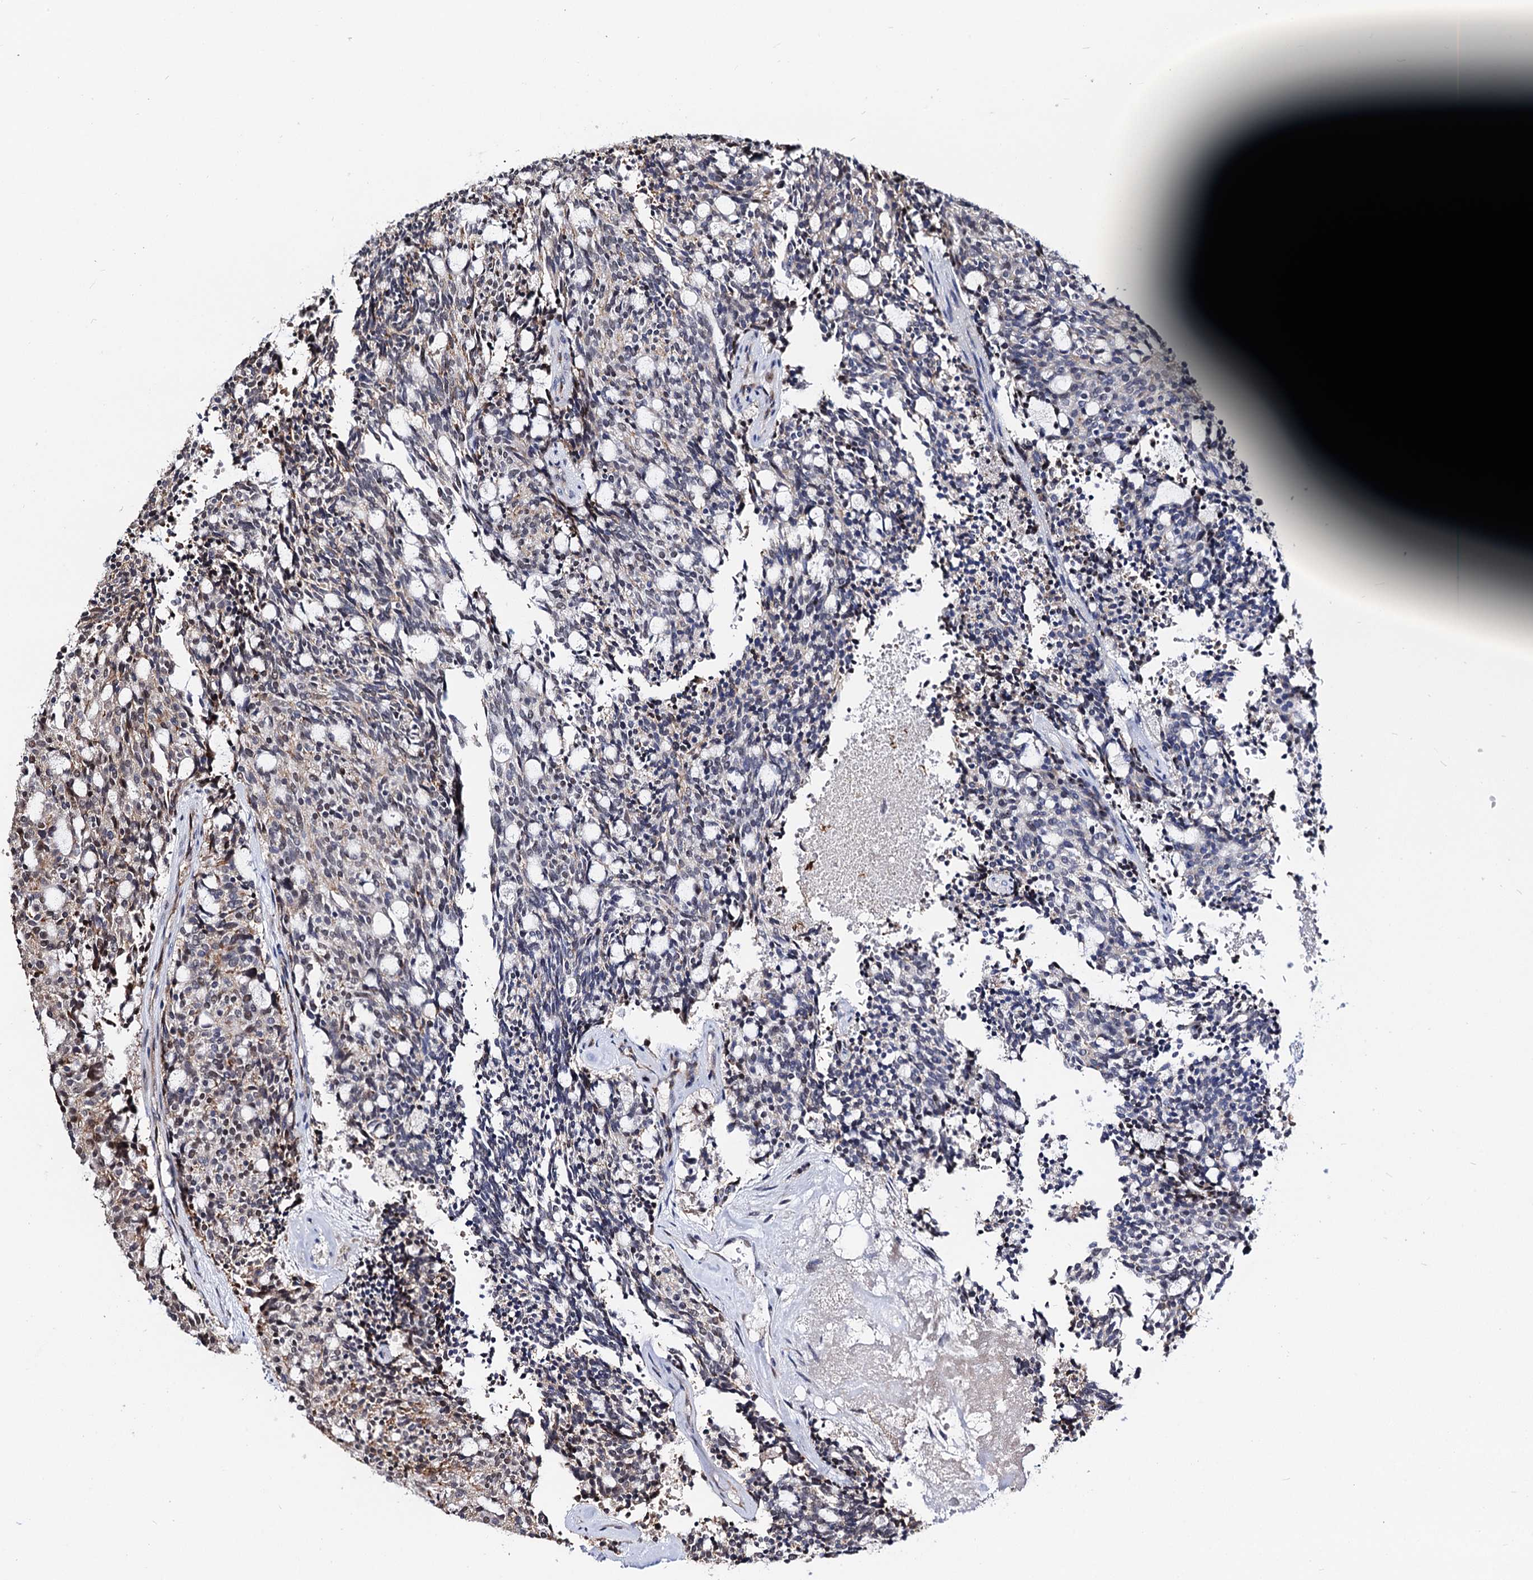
{"staining": {"intensity": "negative", "quantity": "none", "location": "none"}, "tissue": "carcinoid", "cell_type": "Tumor cells", "image_type": "cancer", "snomed": [{"axis": "morphology", "description": "Carcinoid, malignant, NOS"}, {"axis": "topography", "description": "Pancreas"}], "caption": "Tumor cells show no significant staining in carcinoid.", "gene": "SFSWAP", "patient": {"sex": "female", "age": 54}}